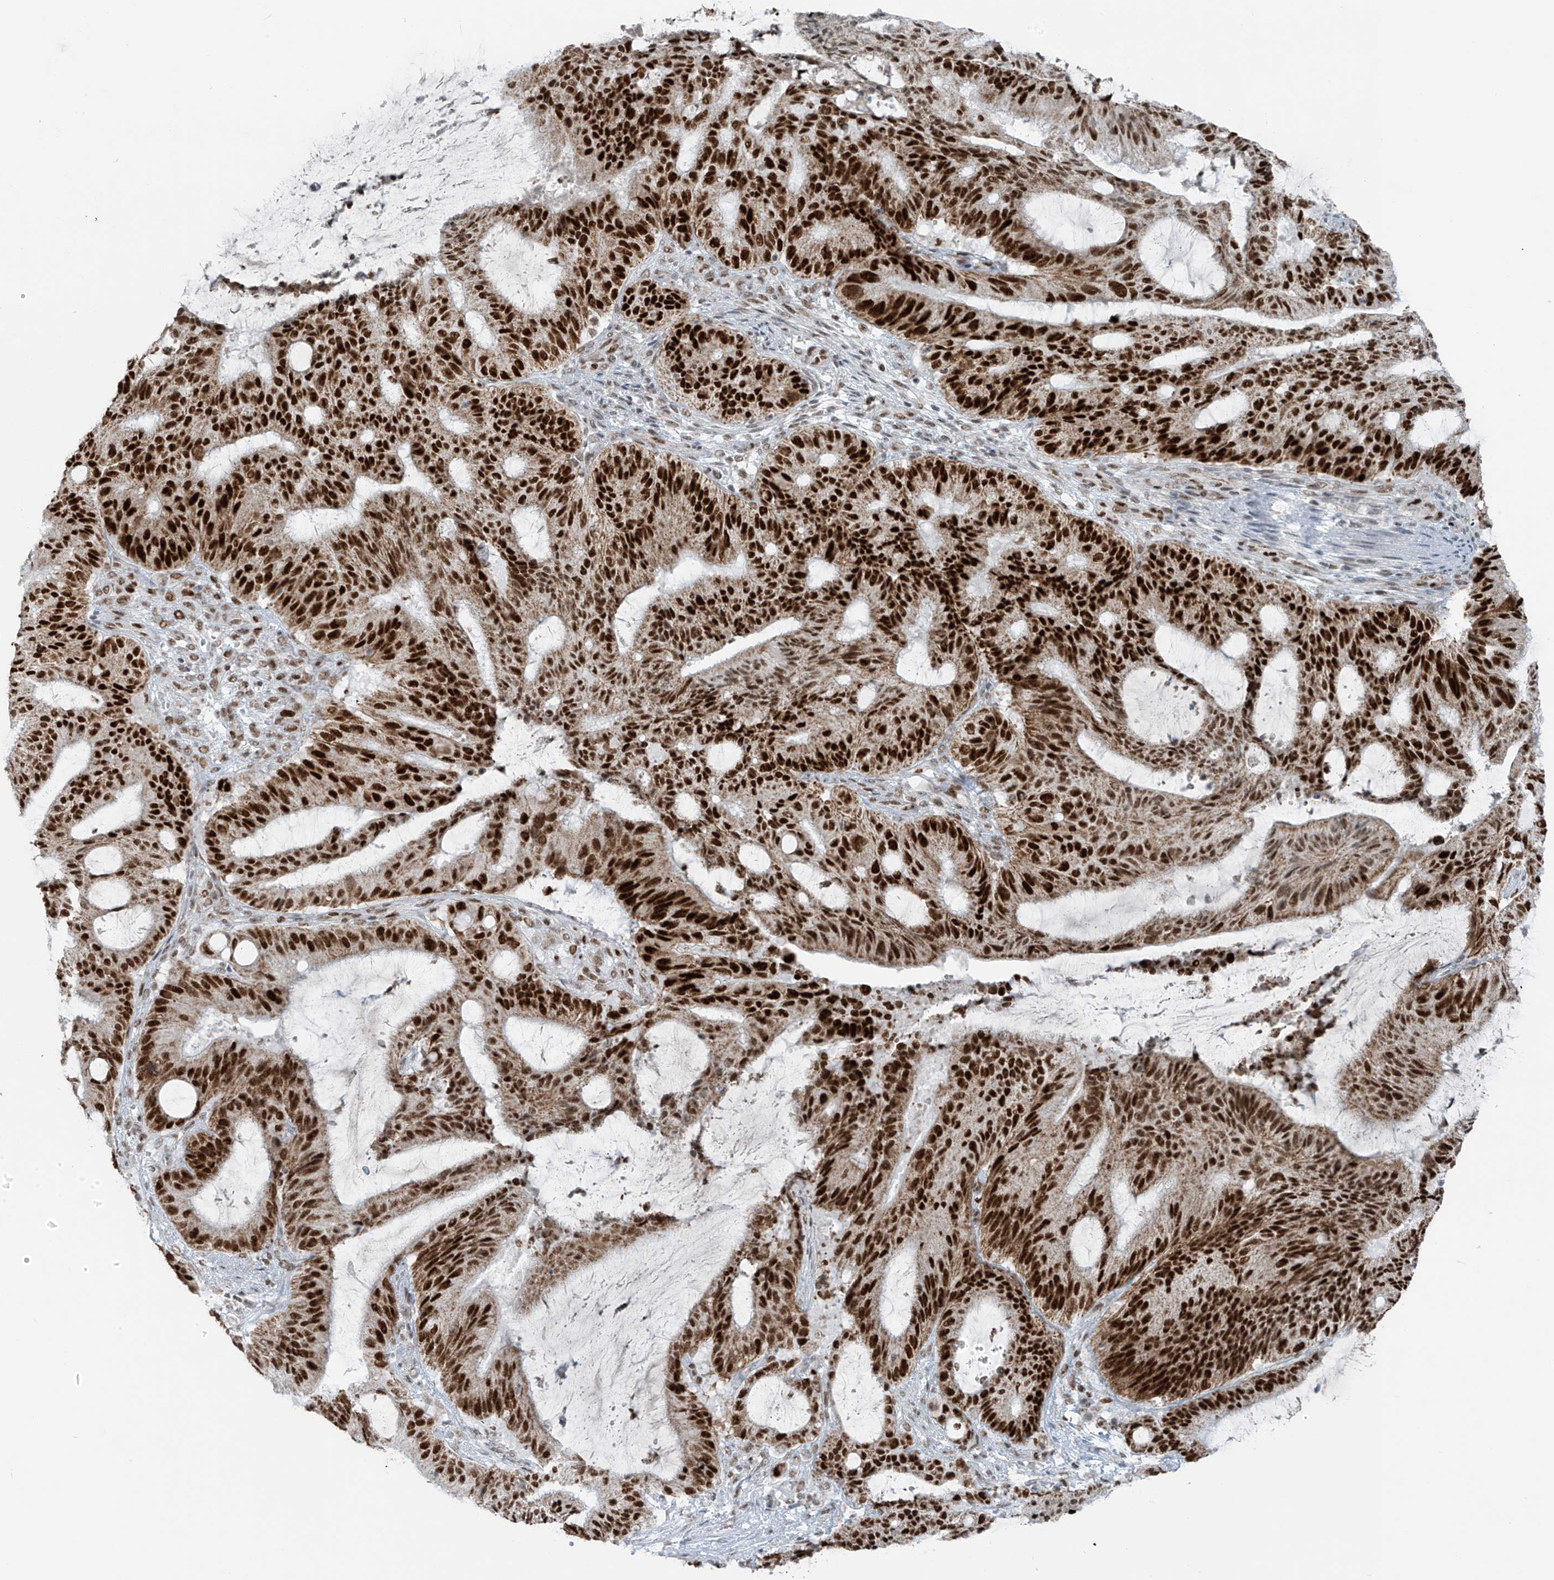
{"staining": {"intensity": "strong", "quantity": ">75%", "location": "nuclear"}, "tissue": "liver cancer", "cell_type": "Tumor cells", "image_type": "cancer", "snomed": [{"axis": "morphology", "description": "Normal tissue, NOS"}, {"axis": "morphology", "description": "Cholangiocarcinoma"}, {"axis": "topography", "description": "Liver"}, {"axis": "topography", "description": "Peripheral nerve tissue"}], "caption": "Immunohistochemistry (IHC) of human liver cholangiocarcinoma shows high levels of strong nuclear expression in approximately >75% of tumor cells. The staining was performed using DAB (3,3'-diaminobenzidine) to visualize the protein expression in brown, while the nuclei were stained in blue with hematoxylin (Magnification: 20x).", "gene": "WRNIP1", "patient": {"sex": "female", "age": 73}}